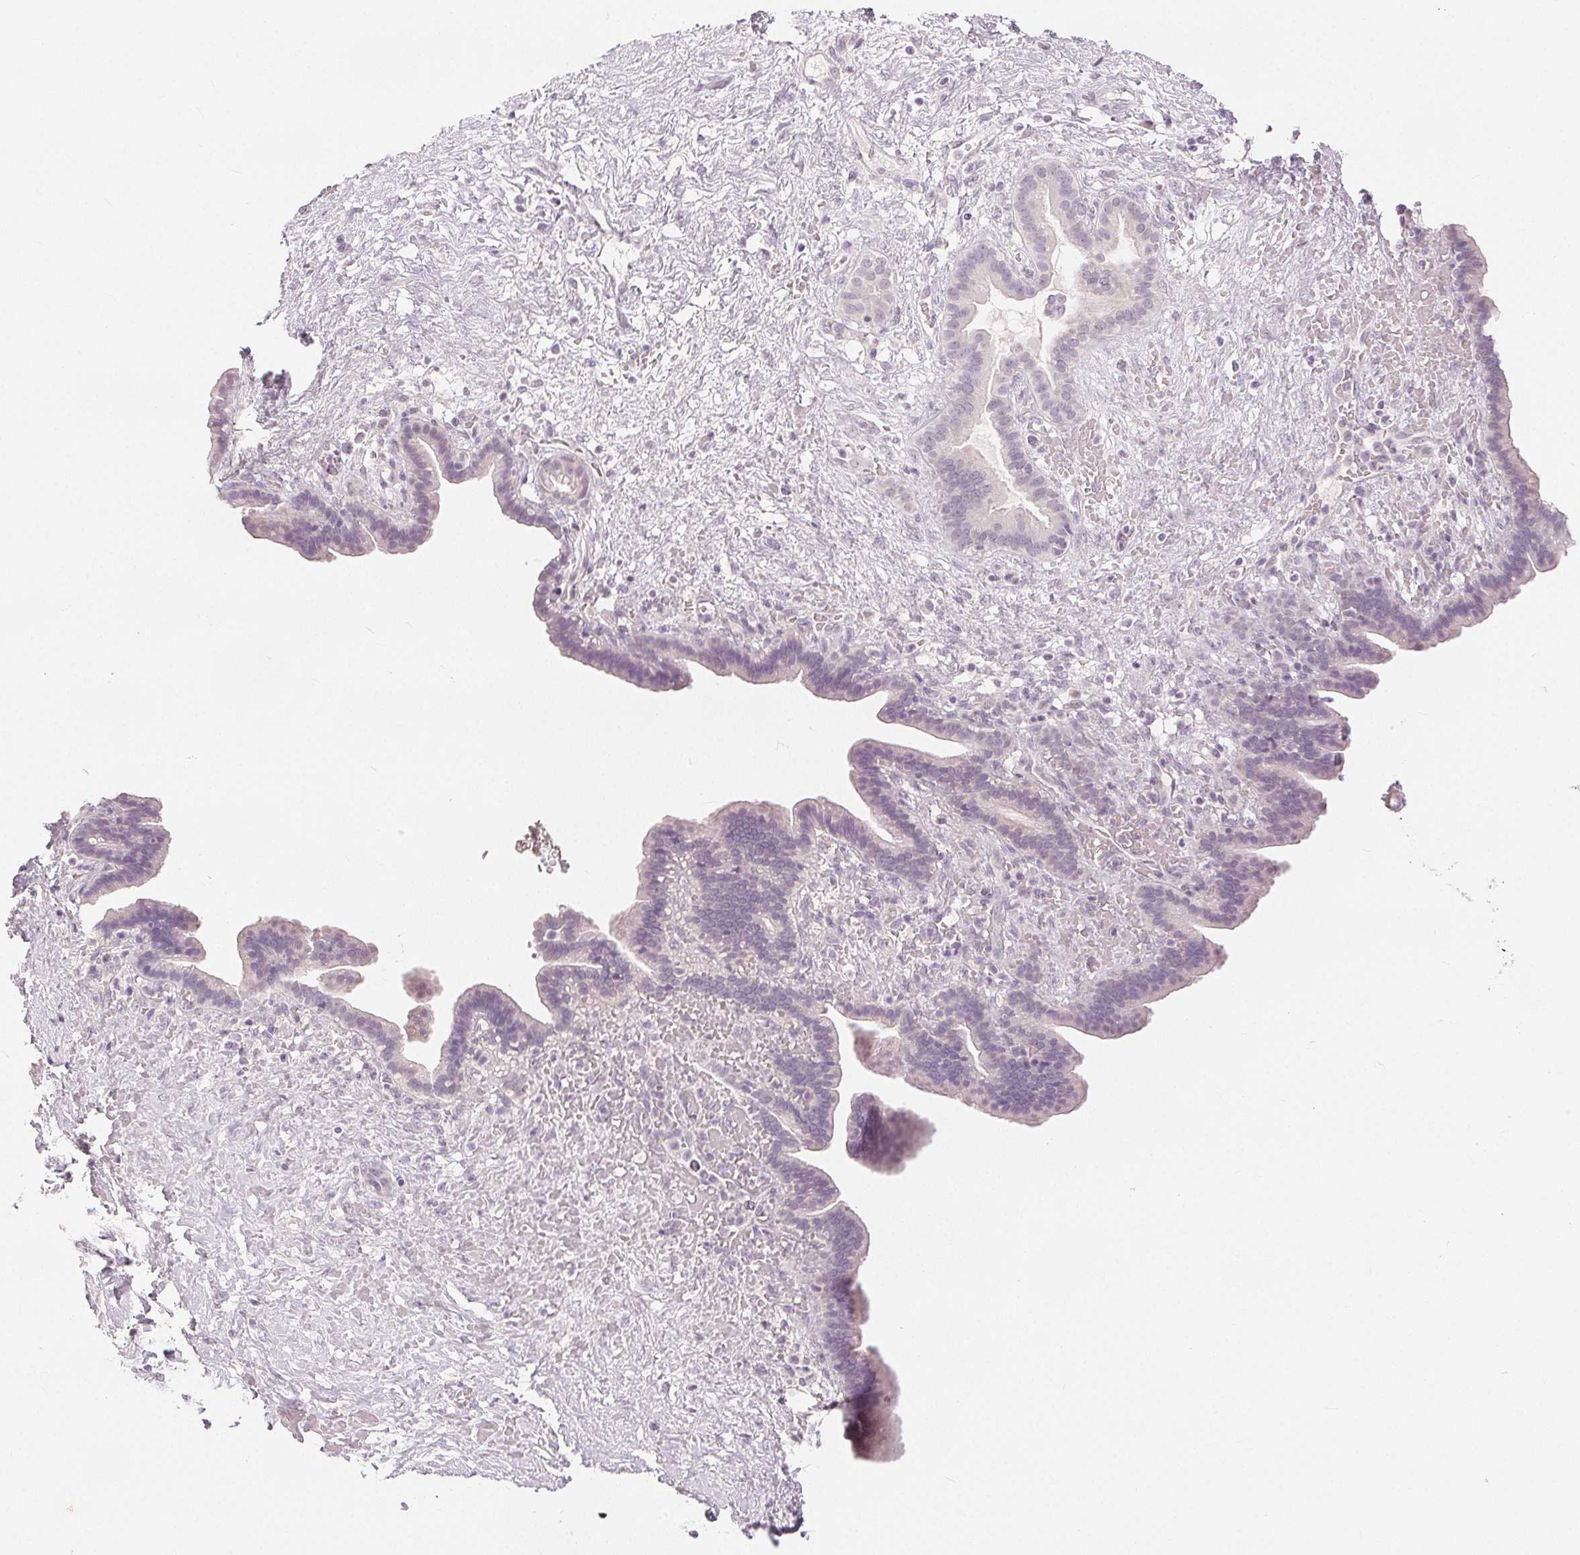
{"staining": {"intensity": "negative", "quantity": "none", "location": "none"}, "tissue": "pancreatic cancer", "cell_type": "Tumor cells", "image_type": "cancer", "snomed": [{"axis": "morphology", "description": "Adenocarcinoma, NOS"}, {"axis": "topography", "description": "Pancreas"}], "caption": "Protein analysis of adenocarcinoma (pancreatic) shows no significant positivity in tumor cells.", "gene": "SLC27A5", "patient": {"sex": "male", "age": 44}}